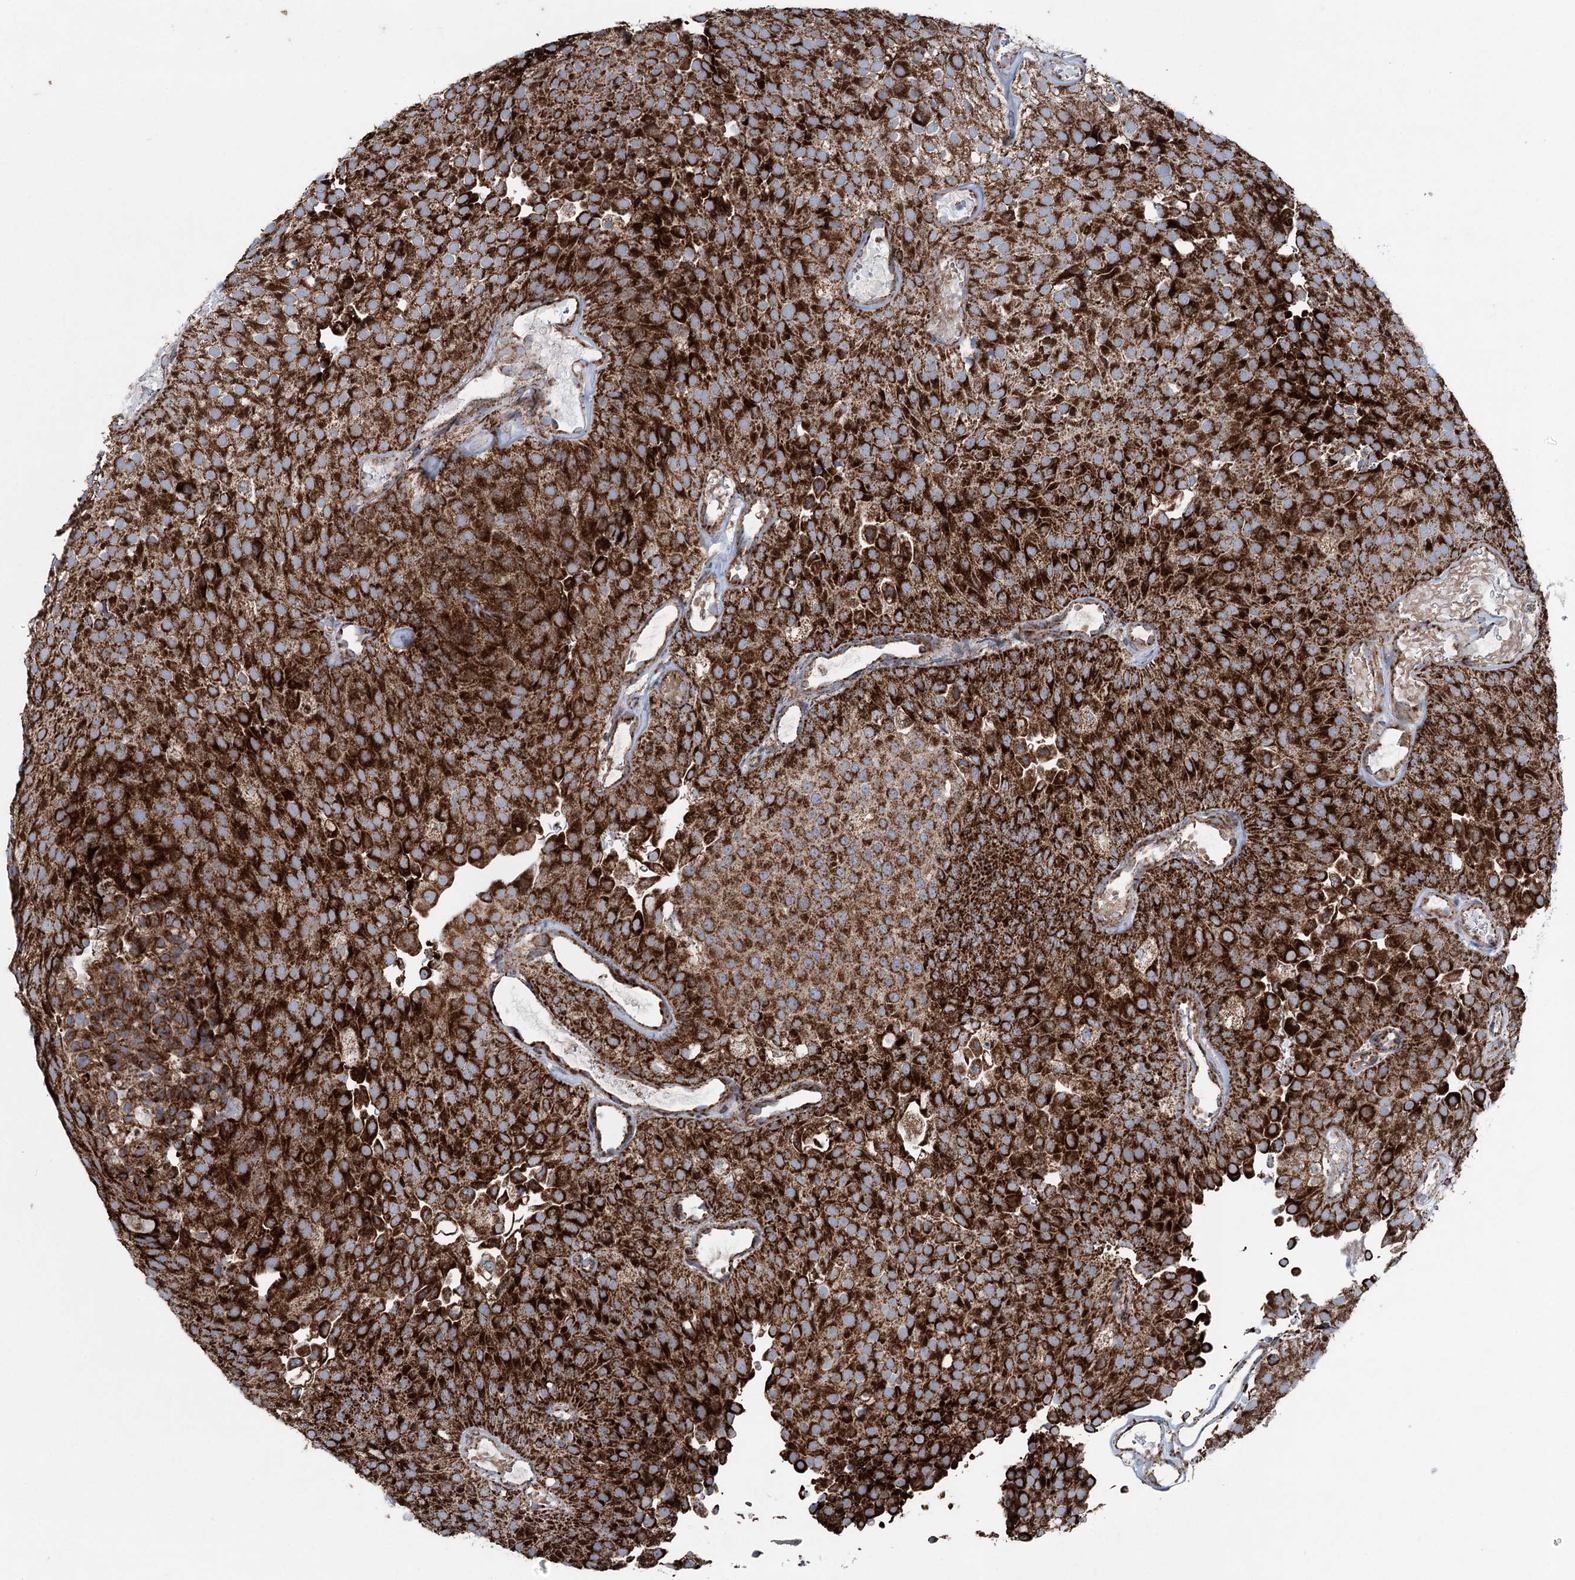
{"staining": {"intensity": "strong", "quantity": ">75%", "location": "cytoplasmic/membranous"}, "tissue": "urothelial cancer", "cell_type": "Tumor cells", "image_type": "cancer", "snomed": [{"axis": "morphology", "description": "Urothelial carcinoma, Low grade"}, {"axis": "topography", "description": "Urinary bladder"}], "caption": "Brown immunohistochemical staining in human urothelial cancer shows strong cytoplasmic/membranous expression in about >75% of tumor cells.", "gene": "UCN3", "patient": {"sex": "male", "age": 78}}